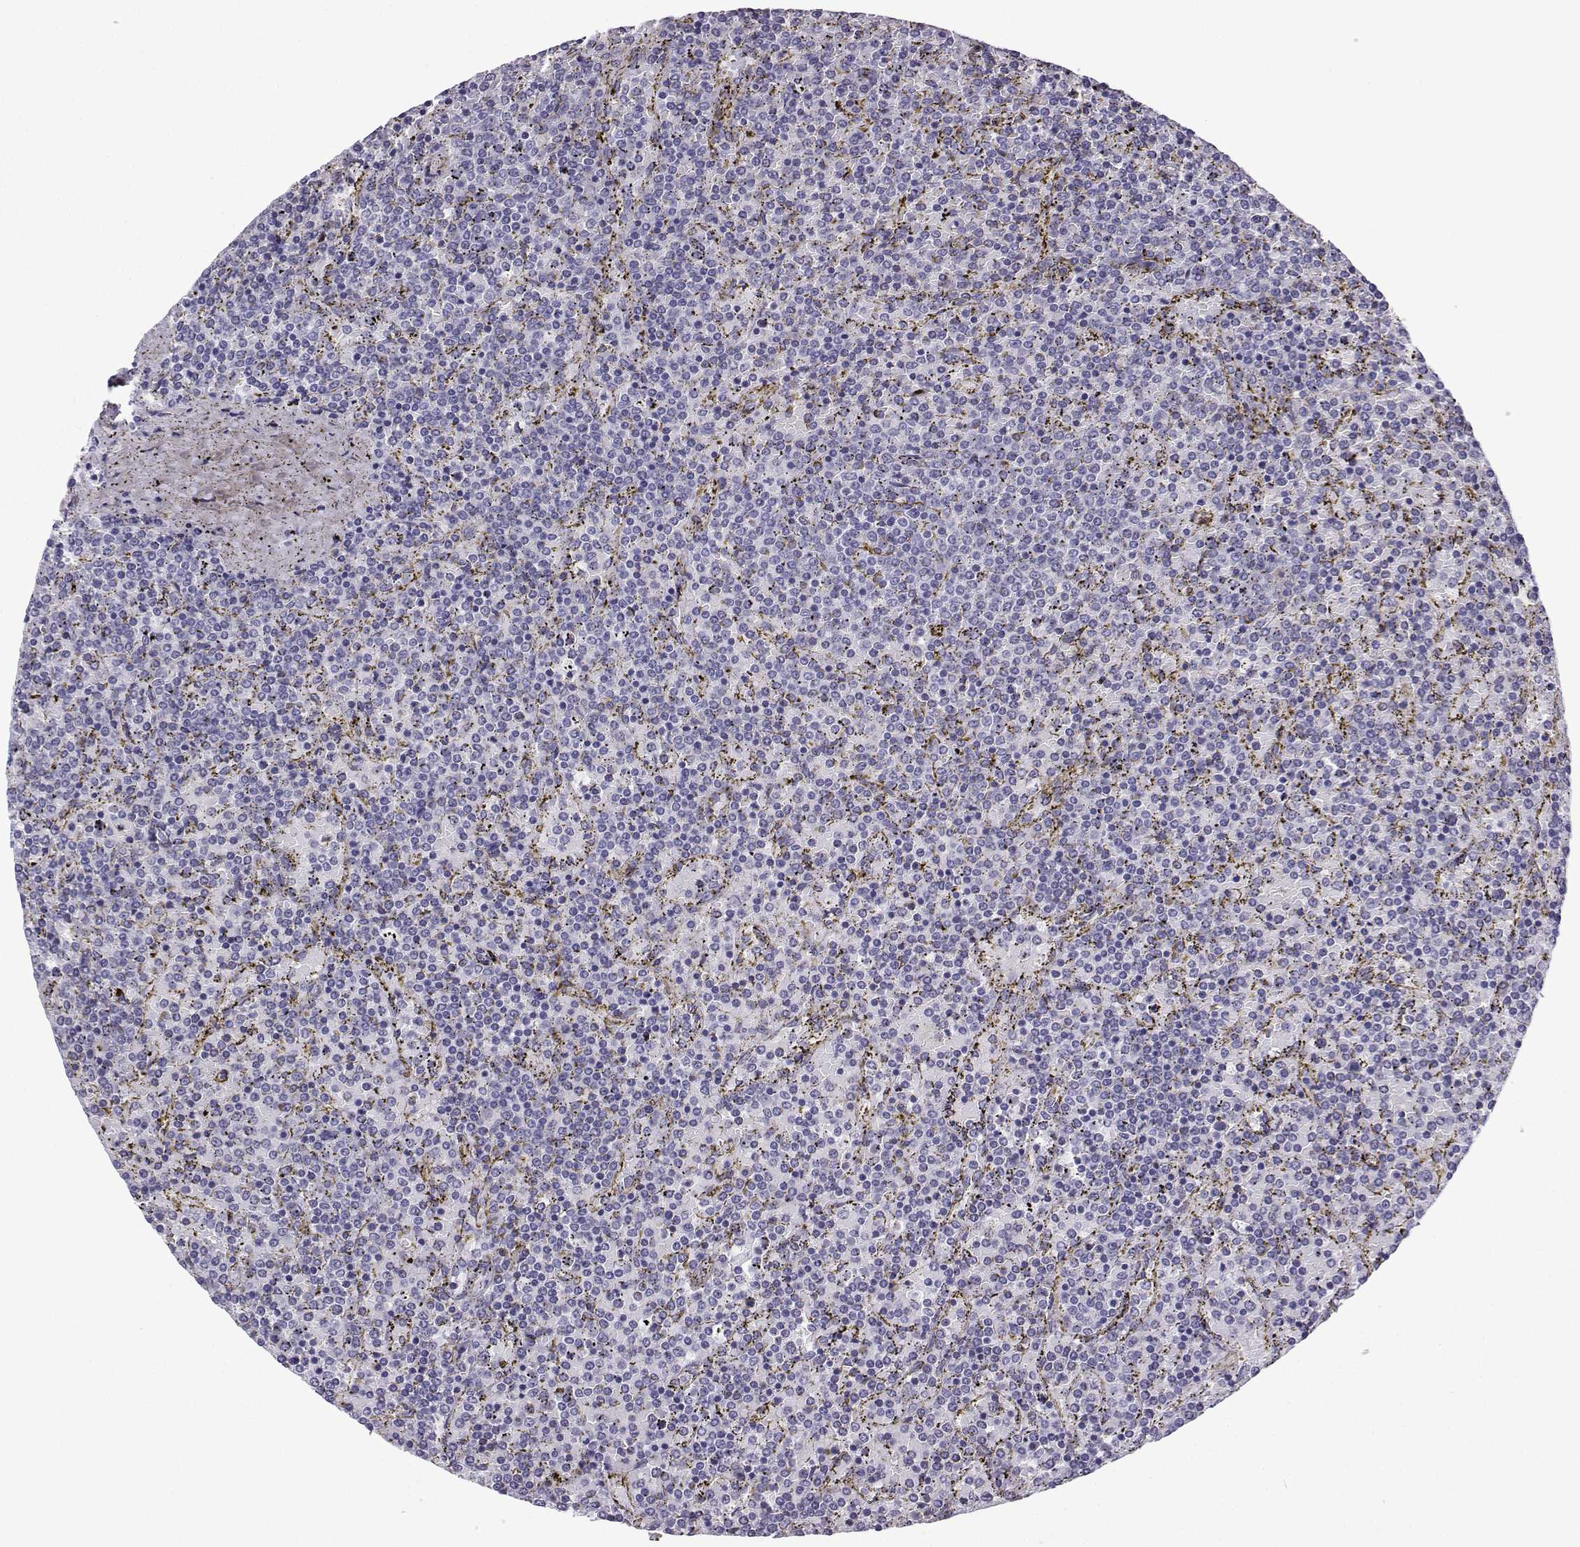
{"staining": {"intensity": "negative", "quantity": "none", "location": "none"}, "tissue": "lymphoma", "cell_type": "Tumor cells", "image_type": "cancer", "snomed": [{"axis": "morphology", "description": "Malignant lymphoma, non-Hodgkin's type, Low grade"}, {"axis": "topography", "description": "Spleen"}], "caption": "High magnification brightfield microscopy of lymphoma stained with DAB (3,3'-diaminobenzidine) (brown) and counterstained with hematoxylin (blue): tumor cells show no significant staining.", "gene": "MRGBP", "patient": {"sex": "female", "age": 77}}